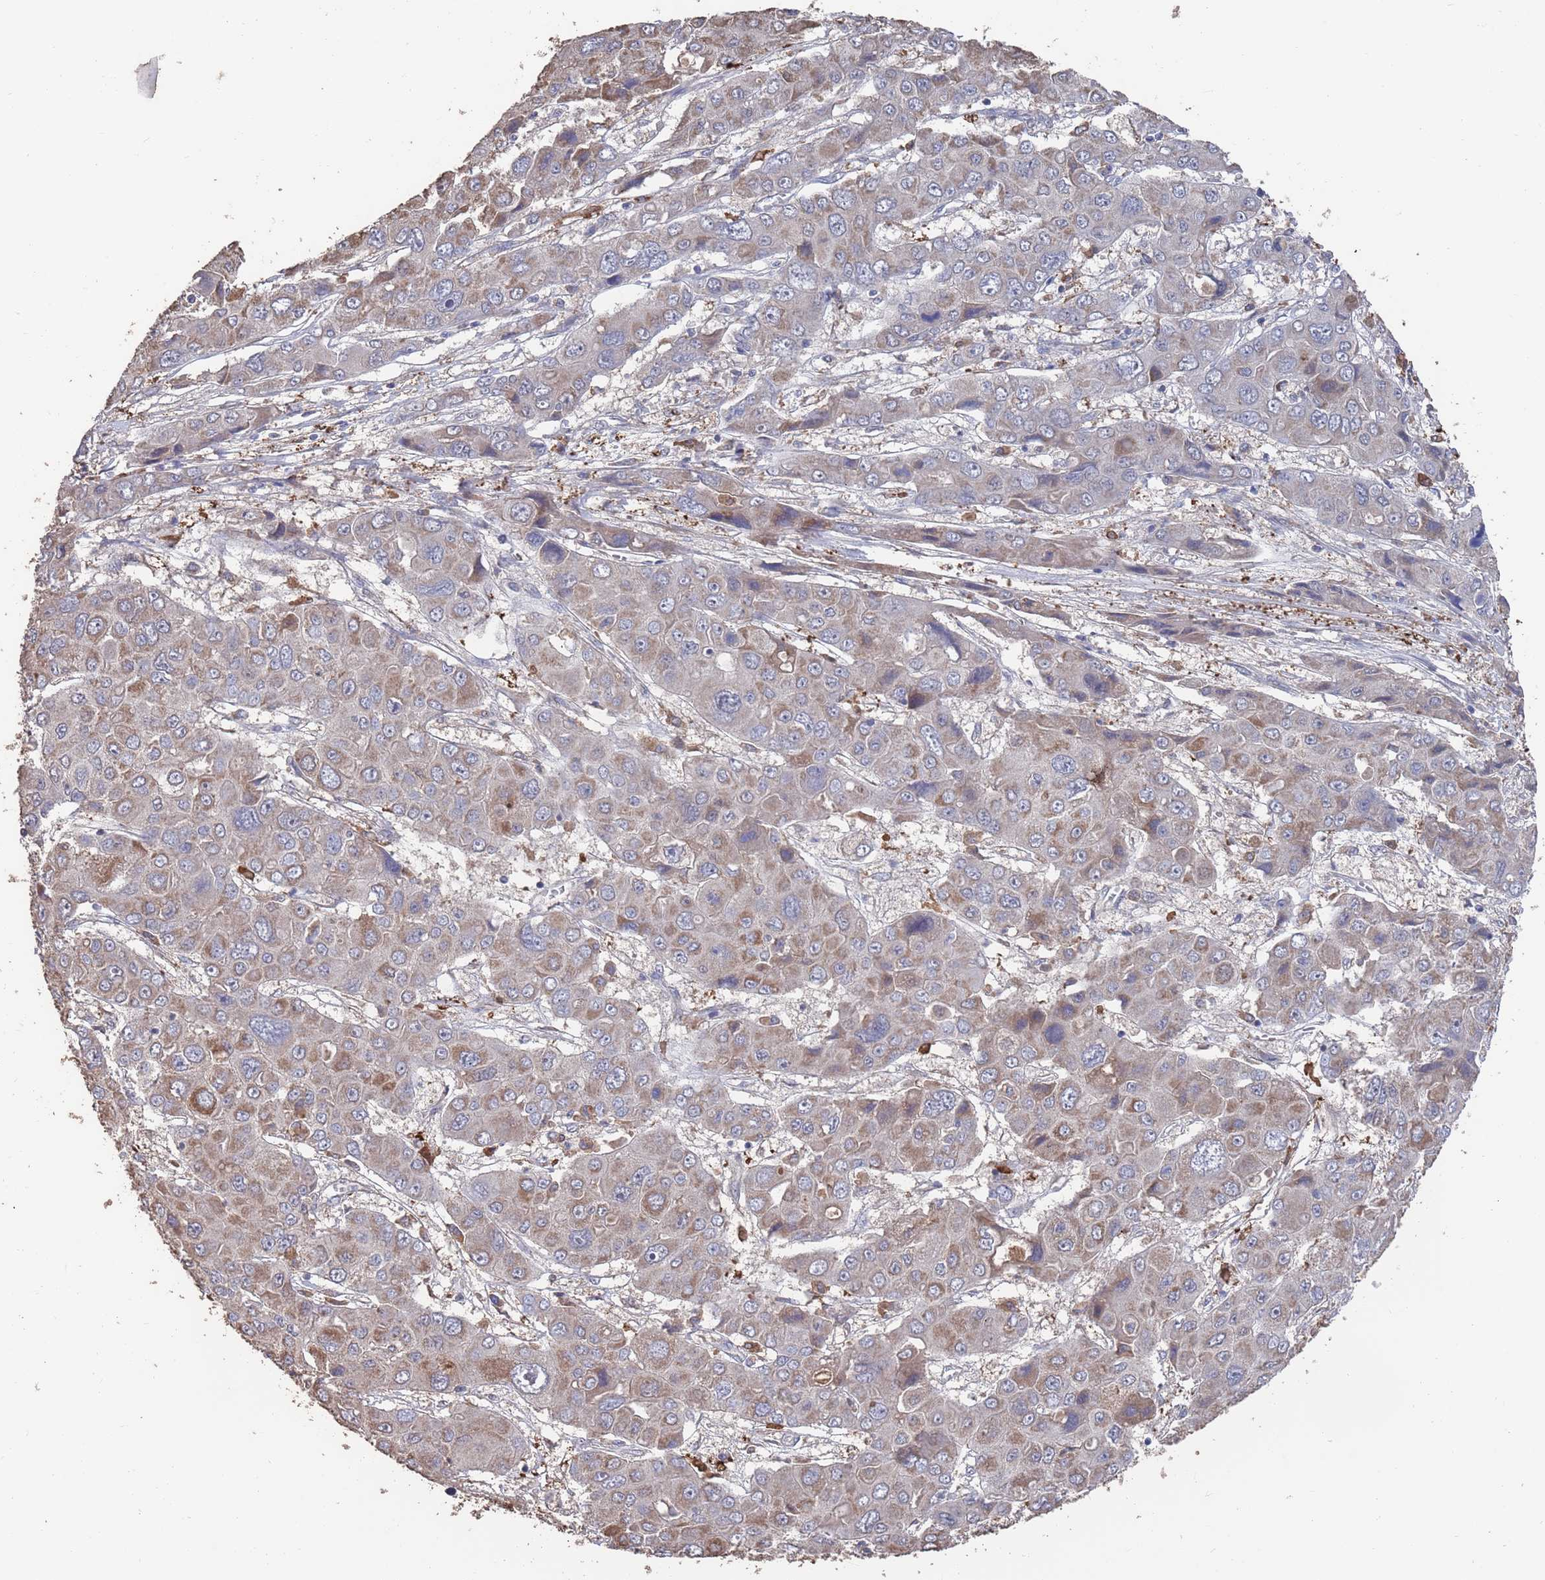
{"staining": {"intensity": "moderate", "quantity": "25%-75%", "location": "cytoplasmic/membranous"}, "tissue": "liver cancer", "cell_type": "Tumor cells", "image_type": "cancer", "snomed": [{"axis": "morphology", "description": "Cholangiocarcinoma"}, {"axis": "topography", "description": "Liver"}], "caption": "This photomicrograph shows IHC staining of liver cancer, with medium moderate cytoplasmic/membranous staining in approximately 25%-75% of tumor cells.", "gene": "BTBD18", "patient": {"sex": "male", "age": 67}}